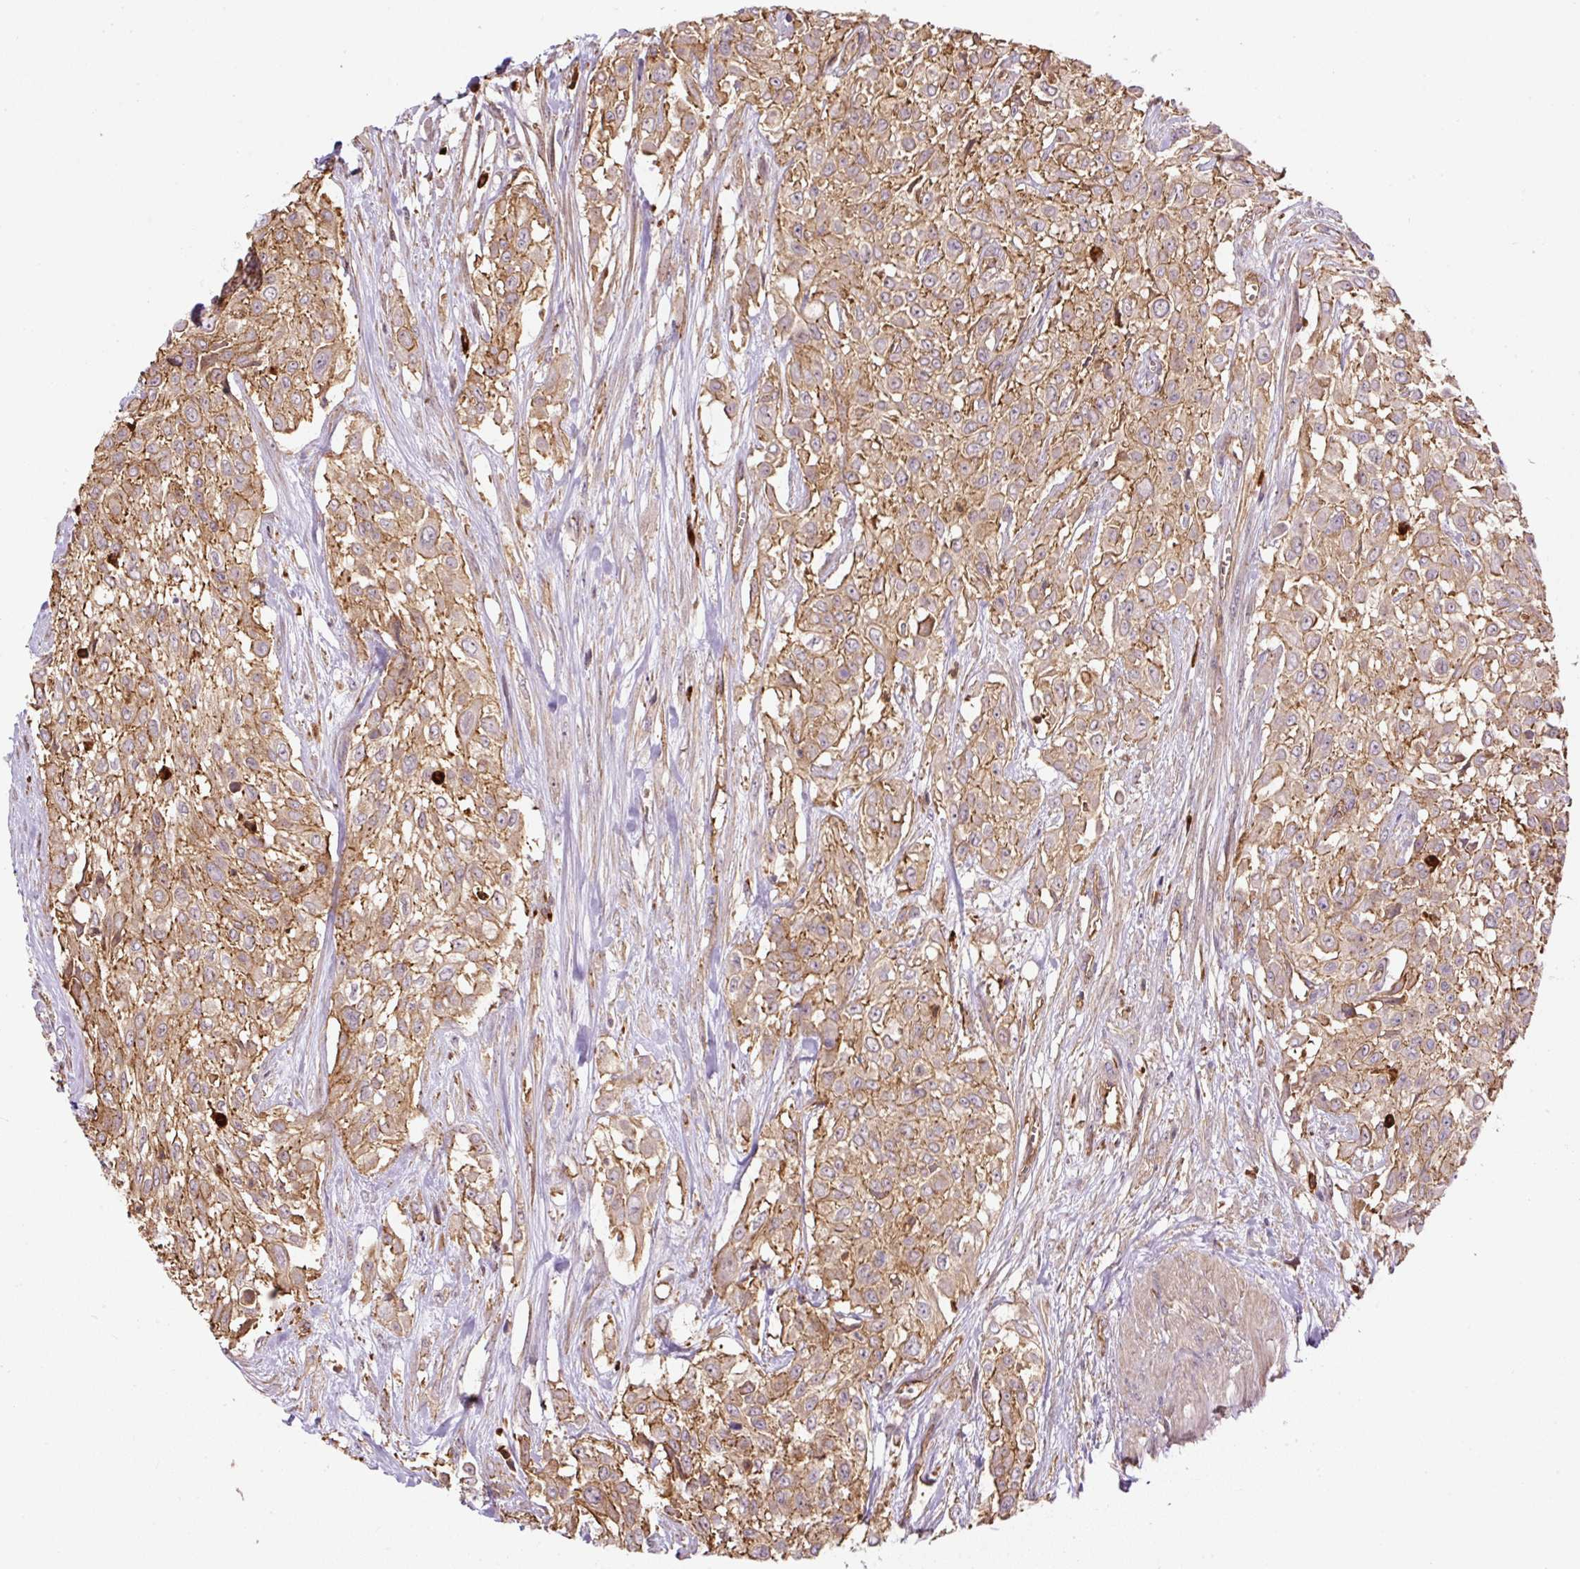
{"staining": {"intensity": "moderate", "quantity": ">75%", "location": "cytoplasmic/membranous"}, "tissue": "urothelial cancer", "cell_type": "Tumor cells", "image_type": "cancer", "snomed": [{"axis": "morphology", "description": "Urothelial carcinoma, High grade"}, {"axis": "topography", "description": "Urinary bladder"}], "caption": "Immunohistochemical staining of urothelial cancer exhibits medium levels of moderate cytoplasmic/membranous protein staining in approximately >75% of tumor cells. The staining was performed using DAB (3,3'-diaminobenzidine) to visualize the protein expression in brown, while the nuclei were stained in blue with hematoxylin (Magnification: 20x).", "gene": "B3GALT5", "patient": {"sex": "male", "age": 57}}